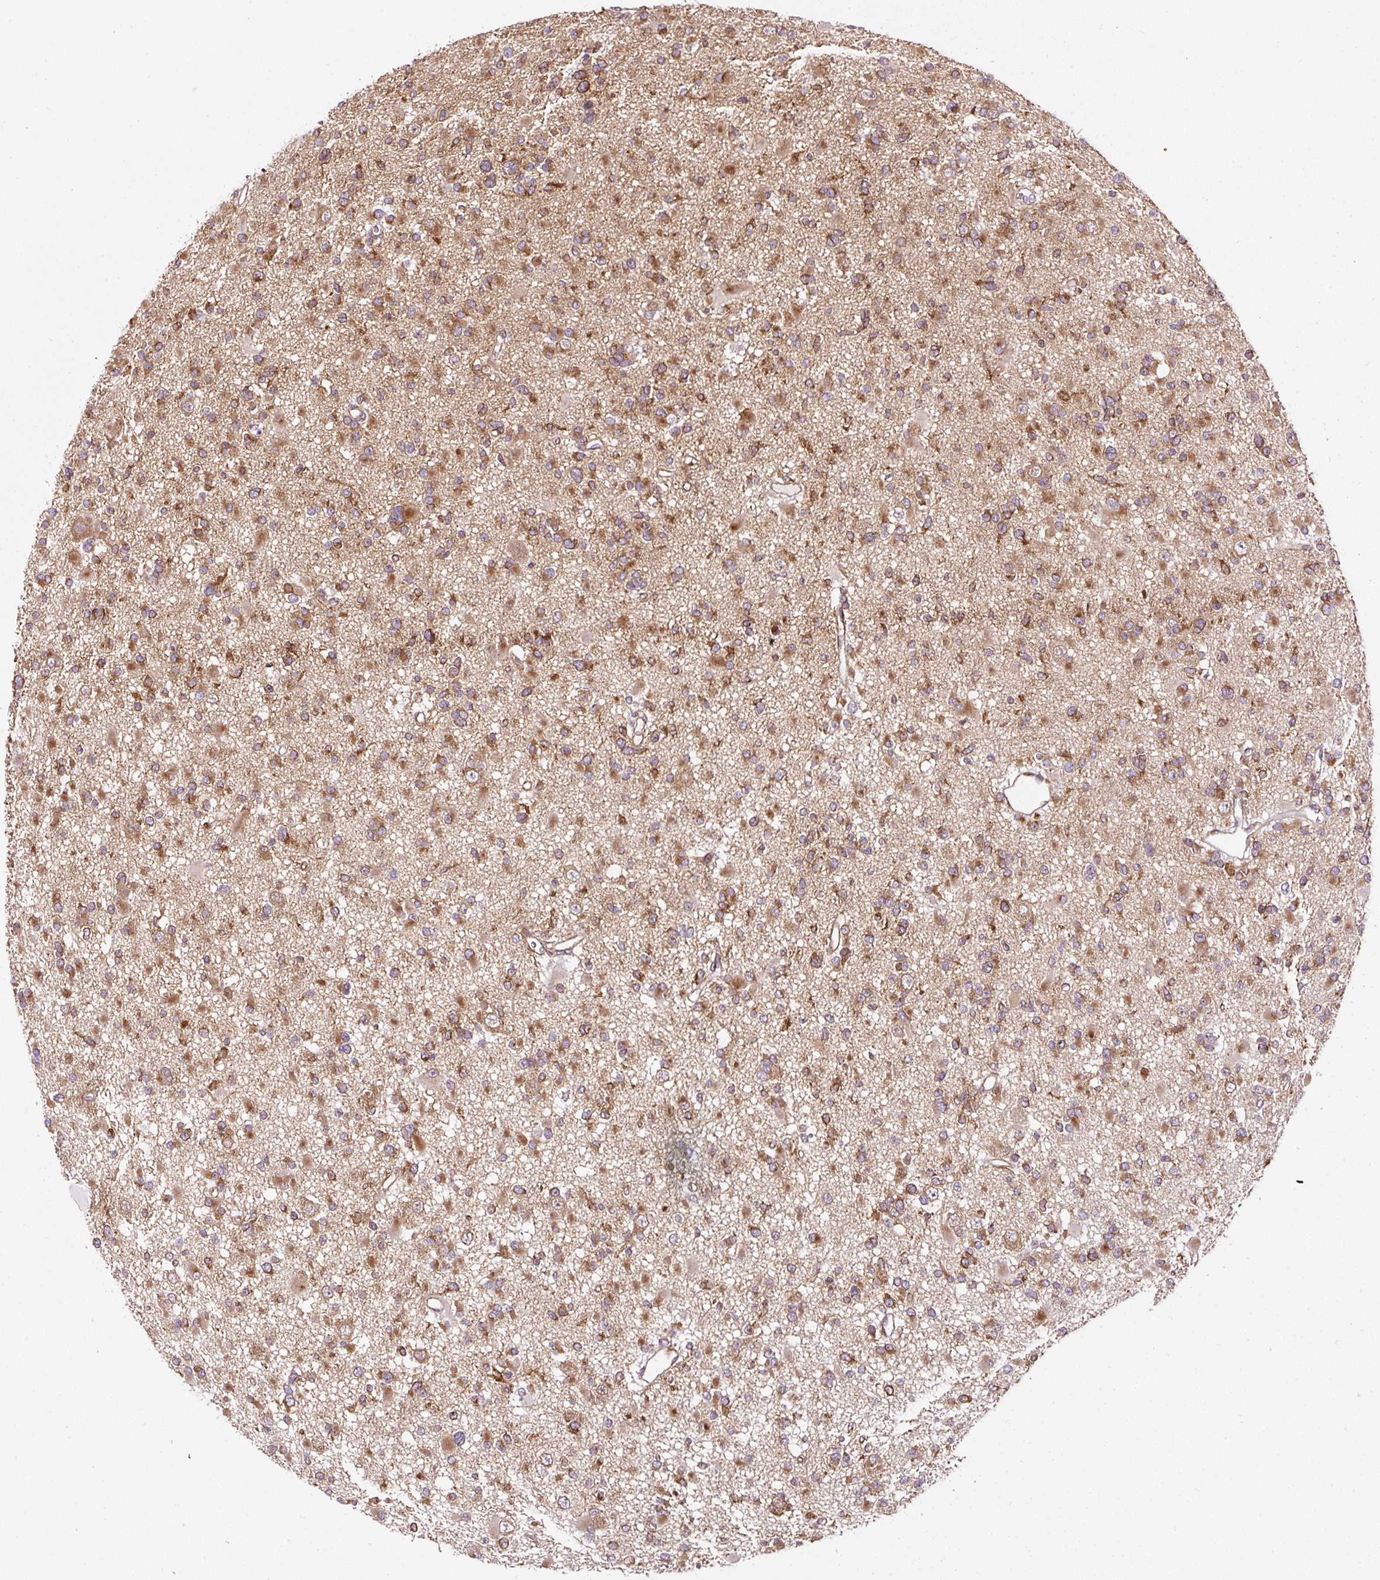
{"staining": {"intensity": "moderate", "quantity": ">75%", "location": "cytoplasmic/membranous"}, "tissue": "glioma", "cell_type": "Tumor cells", "image_type": "cancer", "snomed": [{"axis": "morphology", "description": "Glioma, malignant, Low grade"}, {"axis": "topography", "description": "Brain"}], "caption": "Human malignant glioma (low-grade) stained for a protein (brown) exhibits moderate cytoplasmic/membranous positive expression in approximately >75% of tumor cells.", "gene": "KDM4E", "patient": {"sex": "female", "age": 22}}